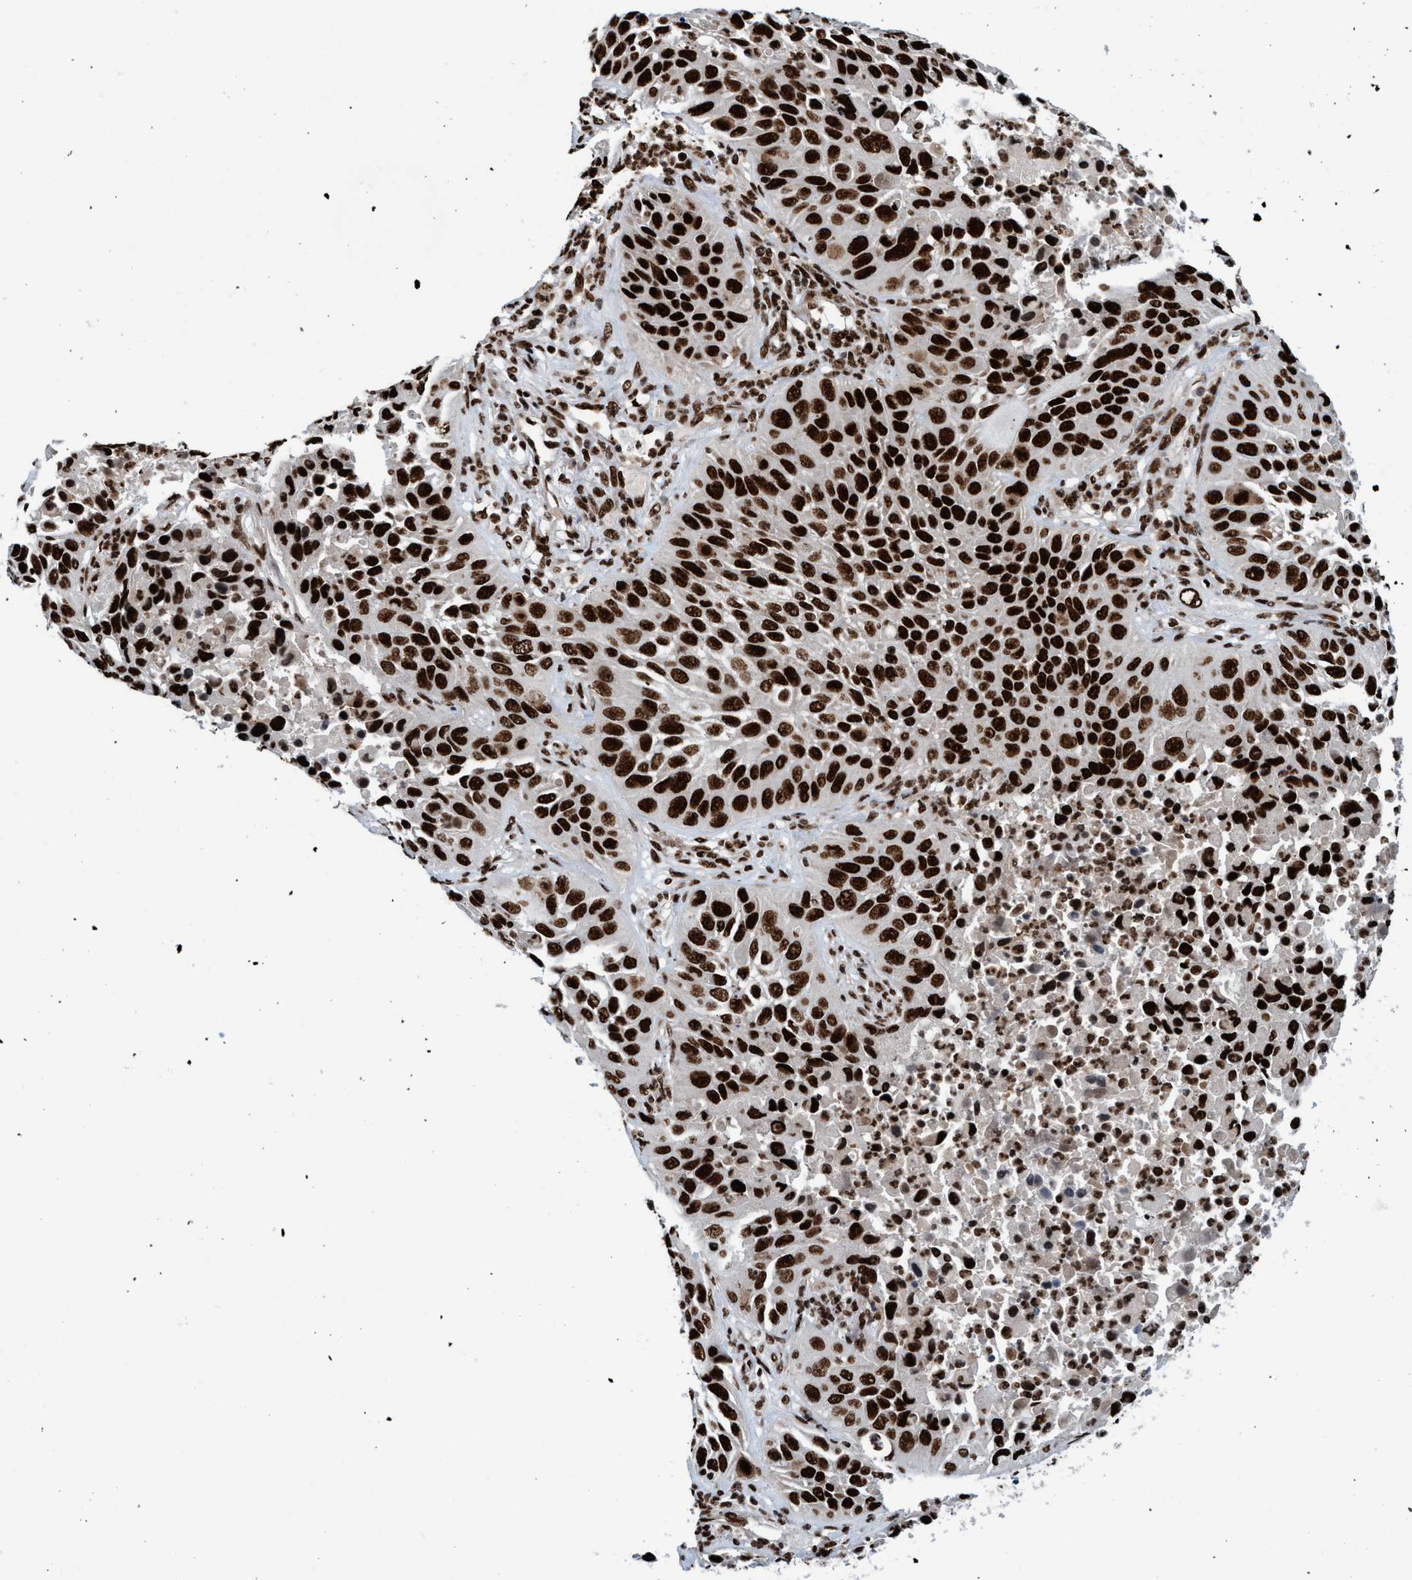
{"staining": {"intensity": "strong", "quantity": ">75%", "location": "nuclear"}, "tissue": "lung cancer", "cell_type": "Tumor cells", "image_type": "cancer", "snomed": [{"axis": "morphology", "description": "Squamous cell carcinoma, NOS"}, {"axis": "topography", "description": "Lung"}], "caption": "Immunohistochemical staining of human lung cancer exhibits strong nuclear protein positivity in about >75% of tumor cells.", "gene": "TOPBP1", "patient": {"sex": "female", "age": 76}}